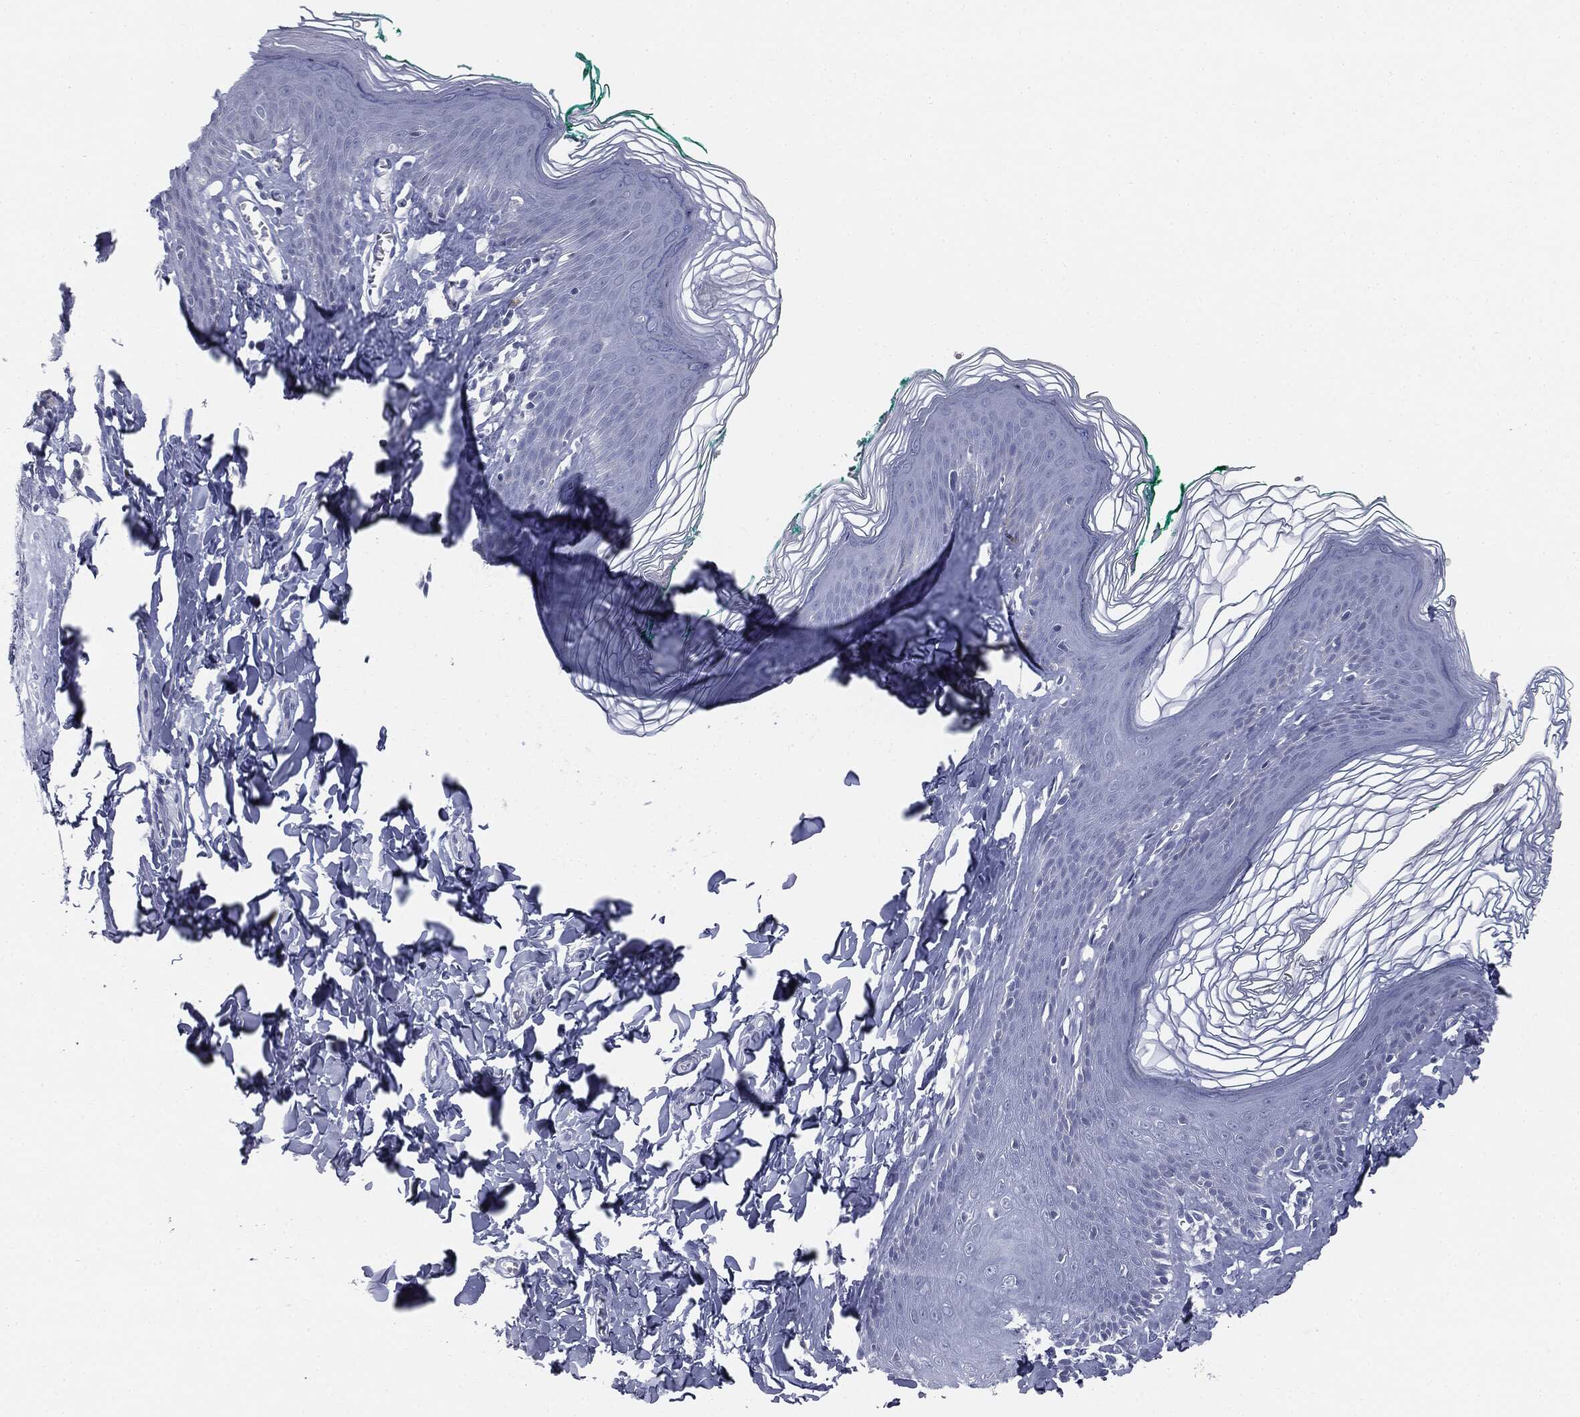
{"staining": {"intensity": "negative", "quantity": "none", "location": "none"}, "tissue": "skin", "cell_type": "Epidermal cells", "image_type": "normal", "snomed": [{"axis": "morphology", "description": "Normal tissue, NOS"}, {"axis": "topography", "description": "Vulva"}], "caption": "Immunohistochemistry micrograph of normal skin: skin stained with DAB reveals no significant protein expression in epidermal cells.", "gene": "TPO", "patient": {"sex": "female", "age": 66}}